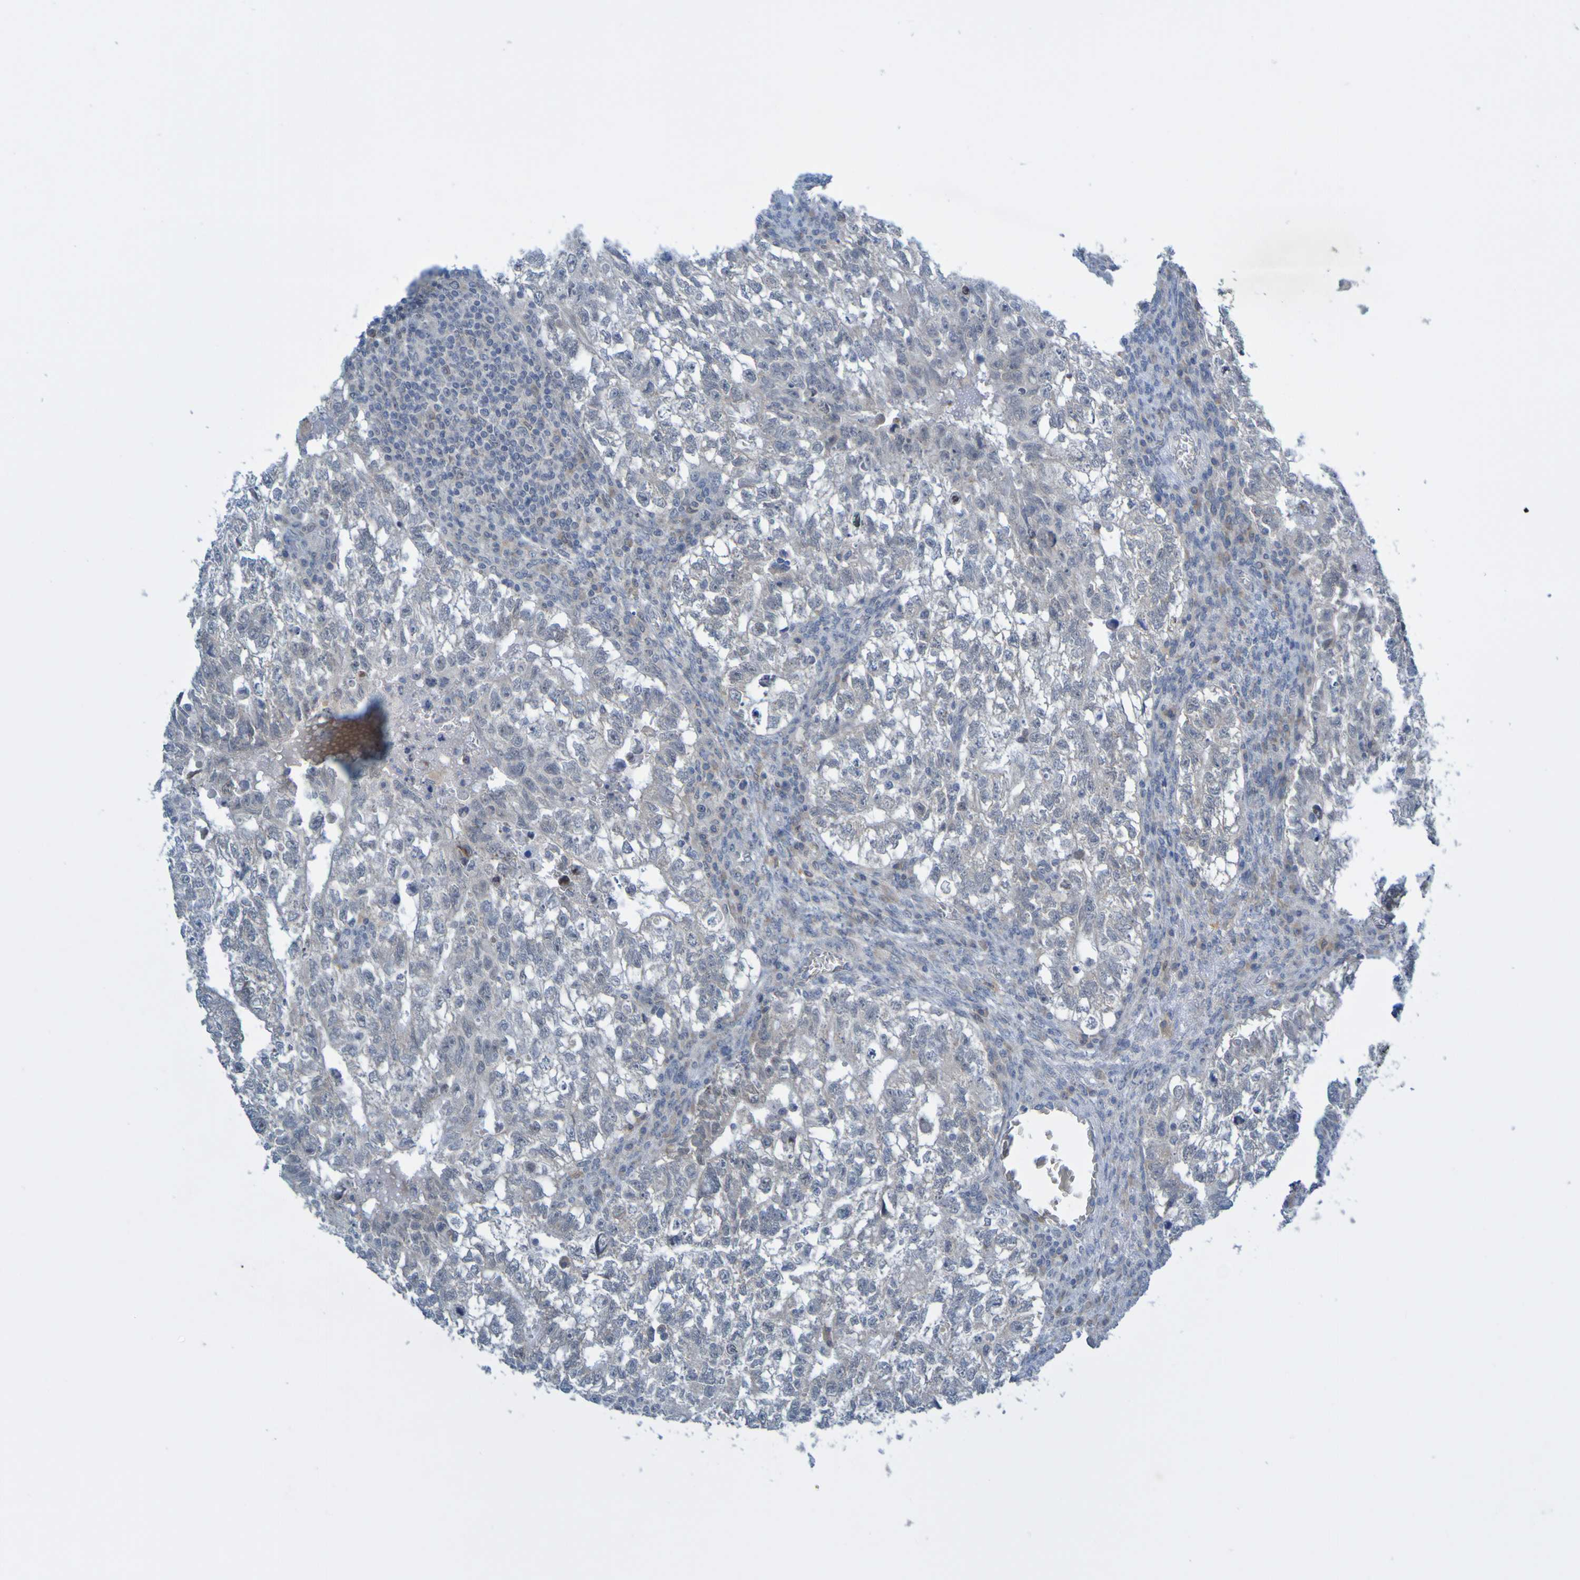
{"staining": {"intensity": "weak", "quantity": "<25%", "location": "cytoplasmic/membranous"}, "tissue": "testis cancer", "cell_type": "Tumor cells", "image_type": "cancer", "snomed": [{"axis": "morphology", "description": "Seminoma, NOS"}, {"axis": "morphology", "description": "Carcinoma, Embryonal, NOS"}, {"axis": "topography", "description": "Testis"}], "caption": "Testis embryonal carcinoma was stained to show a protein in brown. There is no significant staining in tumor cells. (DAB (3,3'-diaminobenzidine) immunohistochemistry with hematoxylin counter stain).", "gene": "LILRB5", "patient": {"sex": "male", "age": 38}}